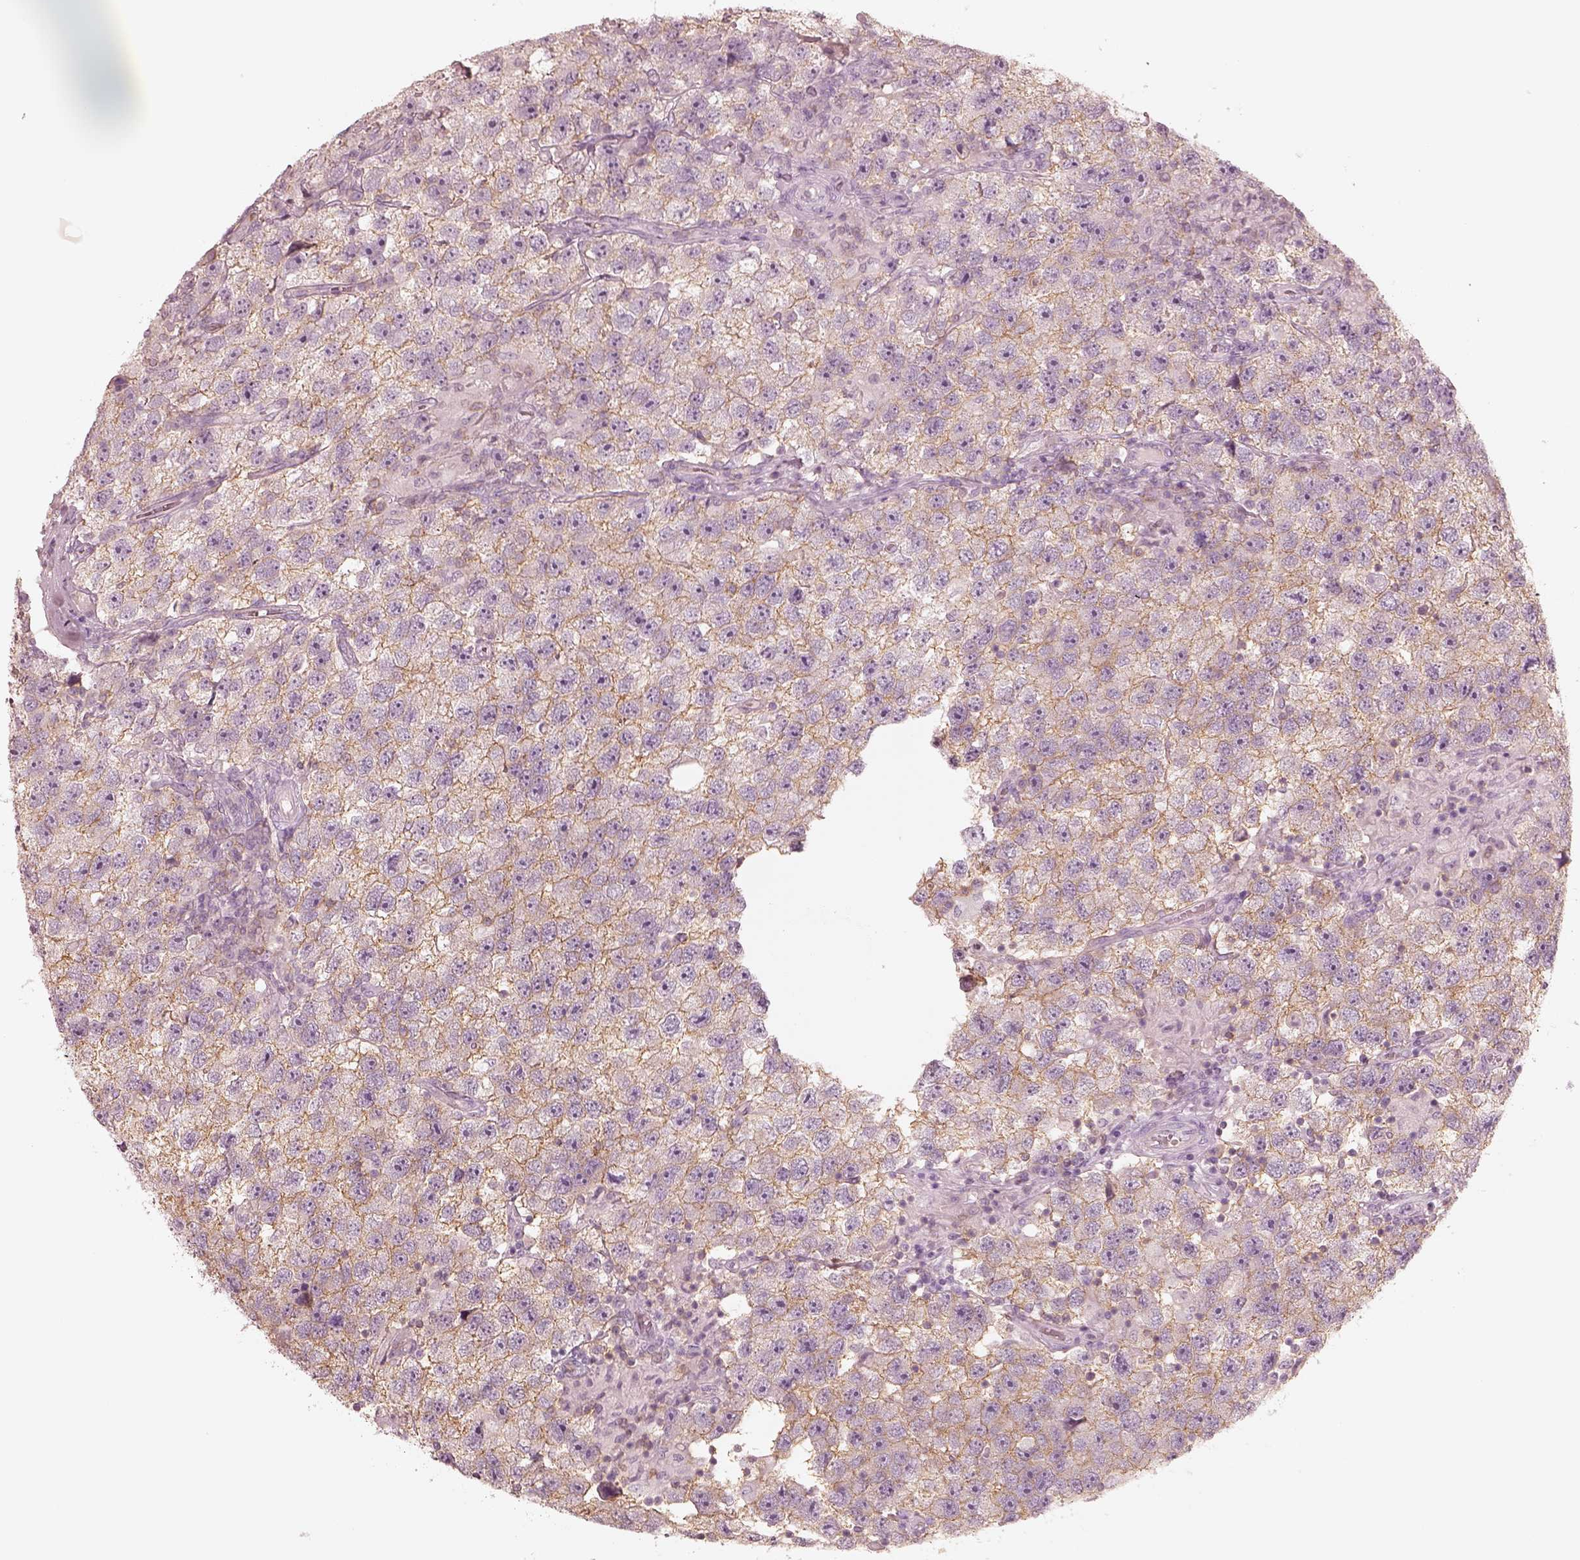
{"staining": {"intensity": "weak", "quantity": "25%-75%", "location": "cytoplasmic/membranous"}, "tissue": "testis cancer", "cell_type": "Tumor cells", "image_type": "cancer", "snomed": [{"axis": "morphology", "description": "Seminoma, NOS"}, {"axis": "topography", "description": "Testis"}], "caption": "A low amount of weak cytoplasmic/membranous positivity is present in about 25%-75% of tumor cells in testis seminoma tissue. Nuclei are stained in blue.", "gene": "GPRIN1", "patient": {"sex": "male", "age": 26}}